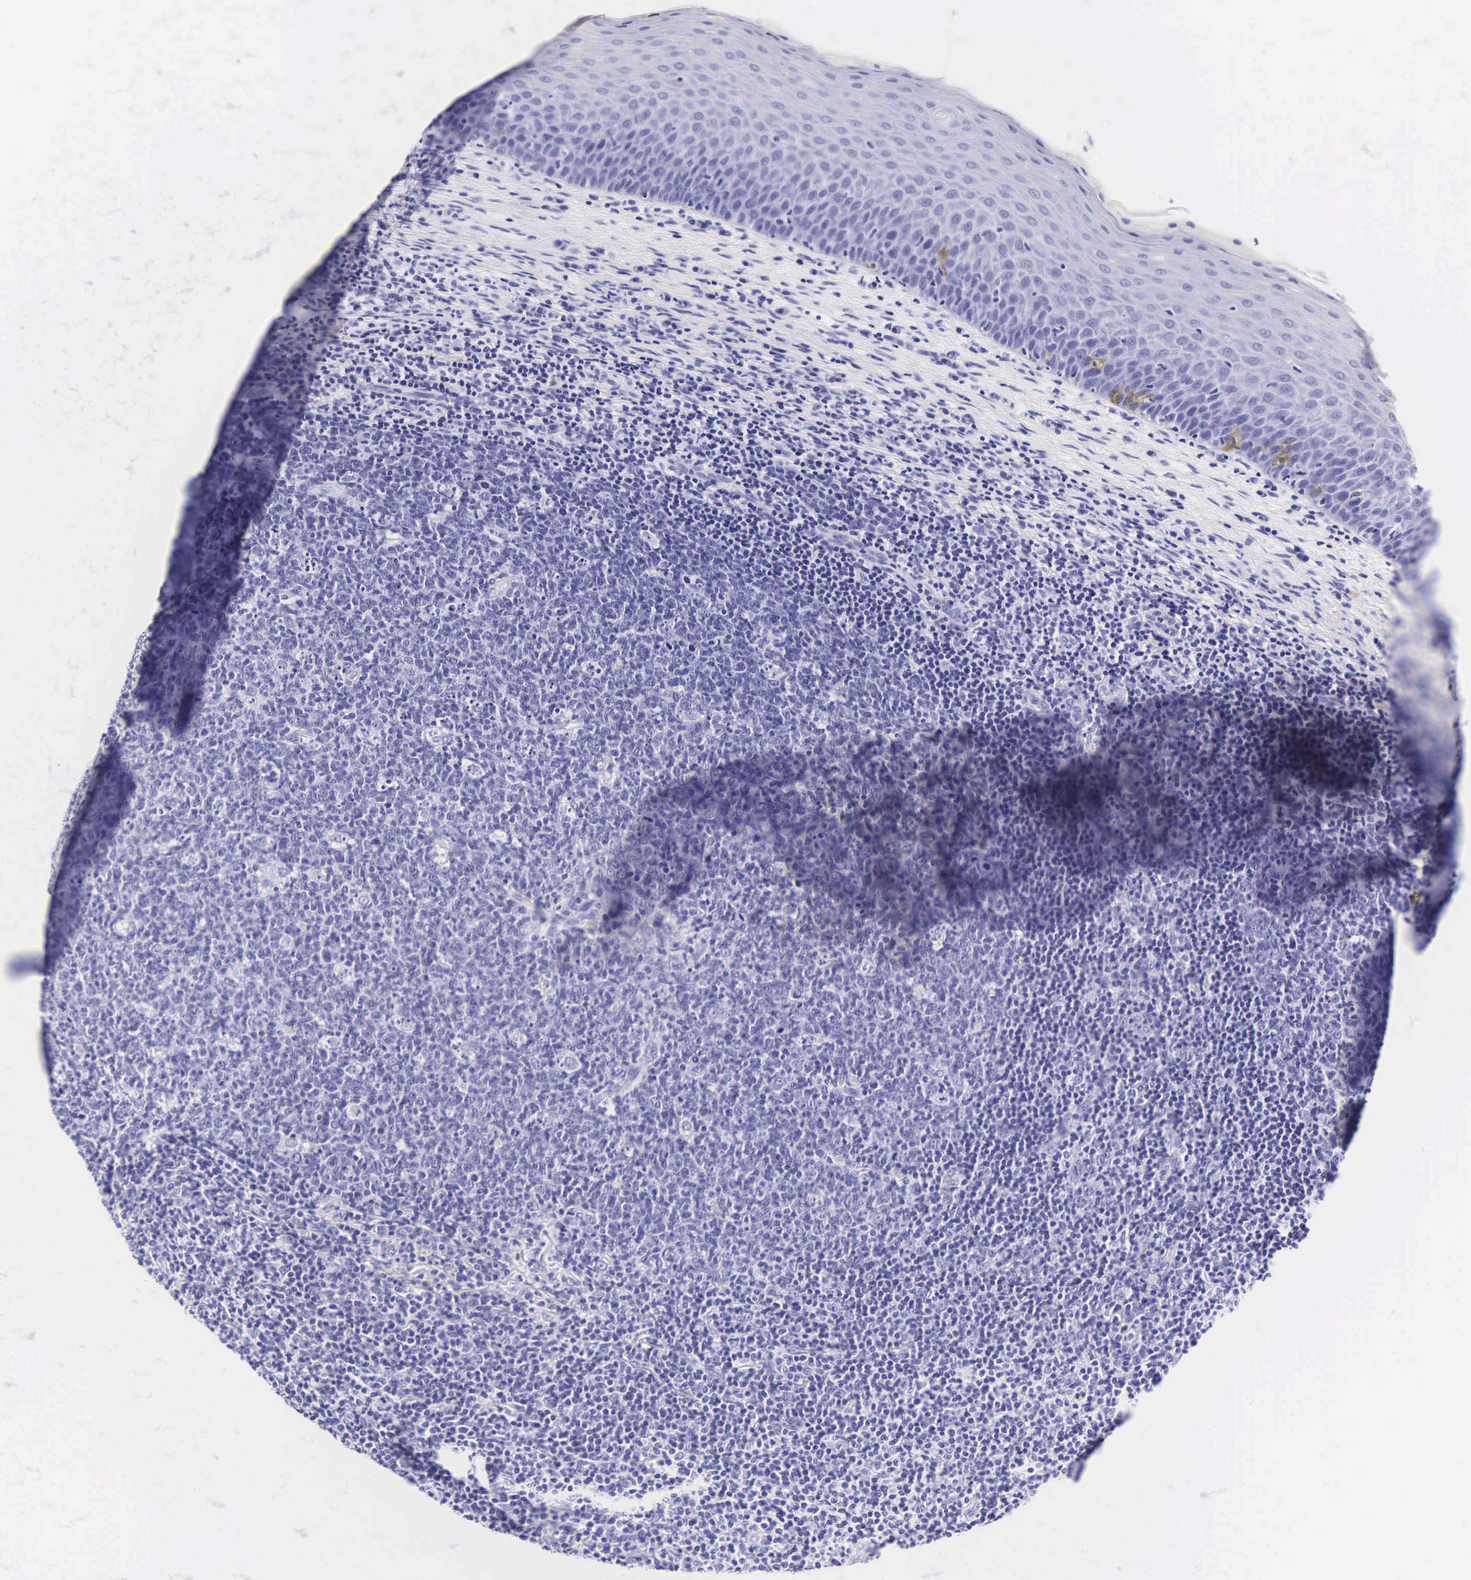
{"staining": {"intensity": "negative", "quantity": "none", "location": "none"}, "tissue": "tonsil", "cell_type": "Germinal center cells", "image_type": "normal", "snomed": [{"axis": "morphology", "description": "Normal tissue, NOS"}, {"axis": "topography", "description": "Tonsil"}], "caption": "Protein analysis of unremarkable tonsil exhibits no significant positivity in germinal center cells. The staining was performed using DAB (3,3'-diaminobenzidine) to visualize the protein expression in brown, while the nuclei were stained in blue with hematoxylin (Magnification: 20x).", "gene": "CD1A", "patient": {"sex": "male", "age": 6}}